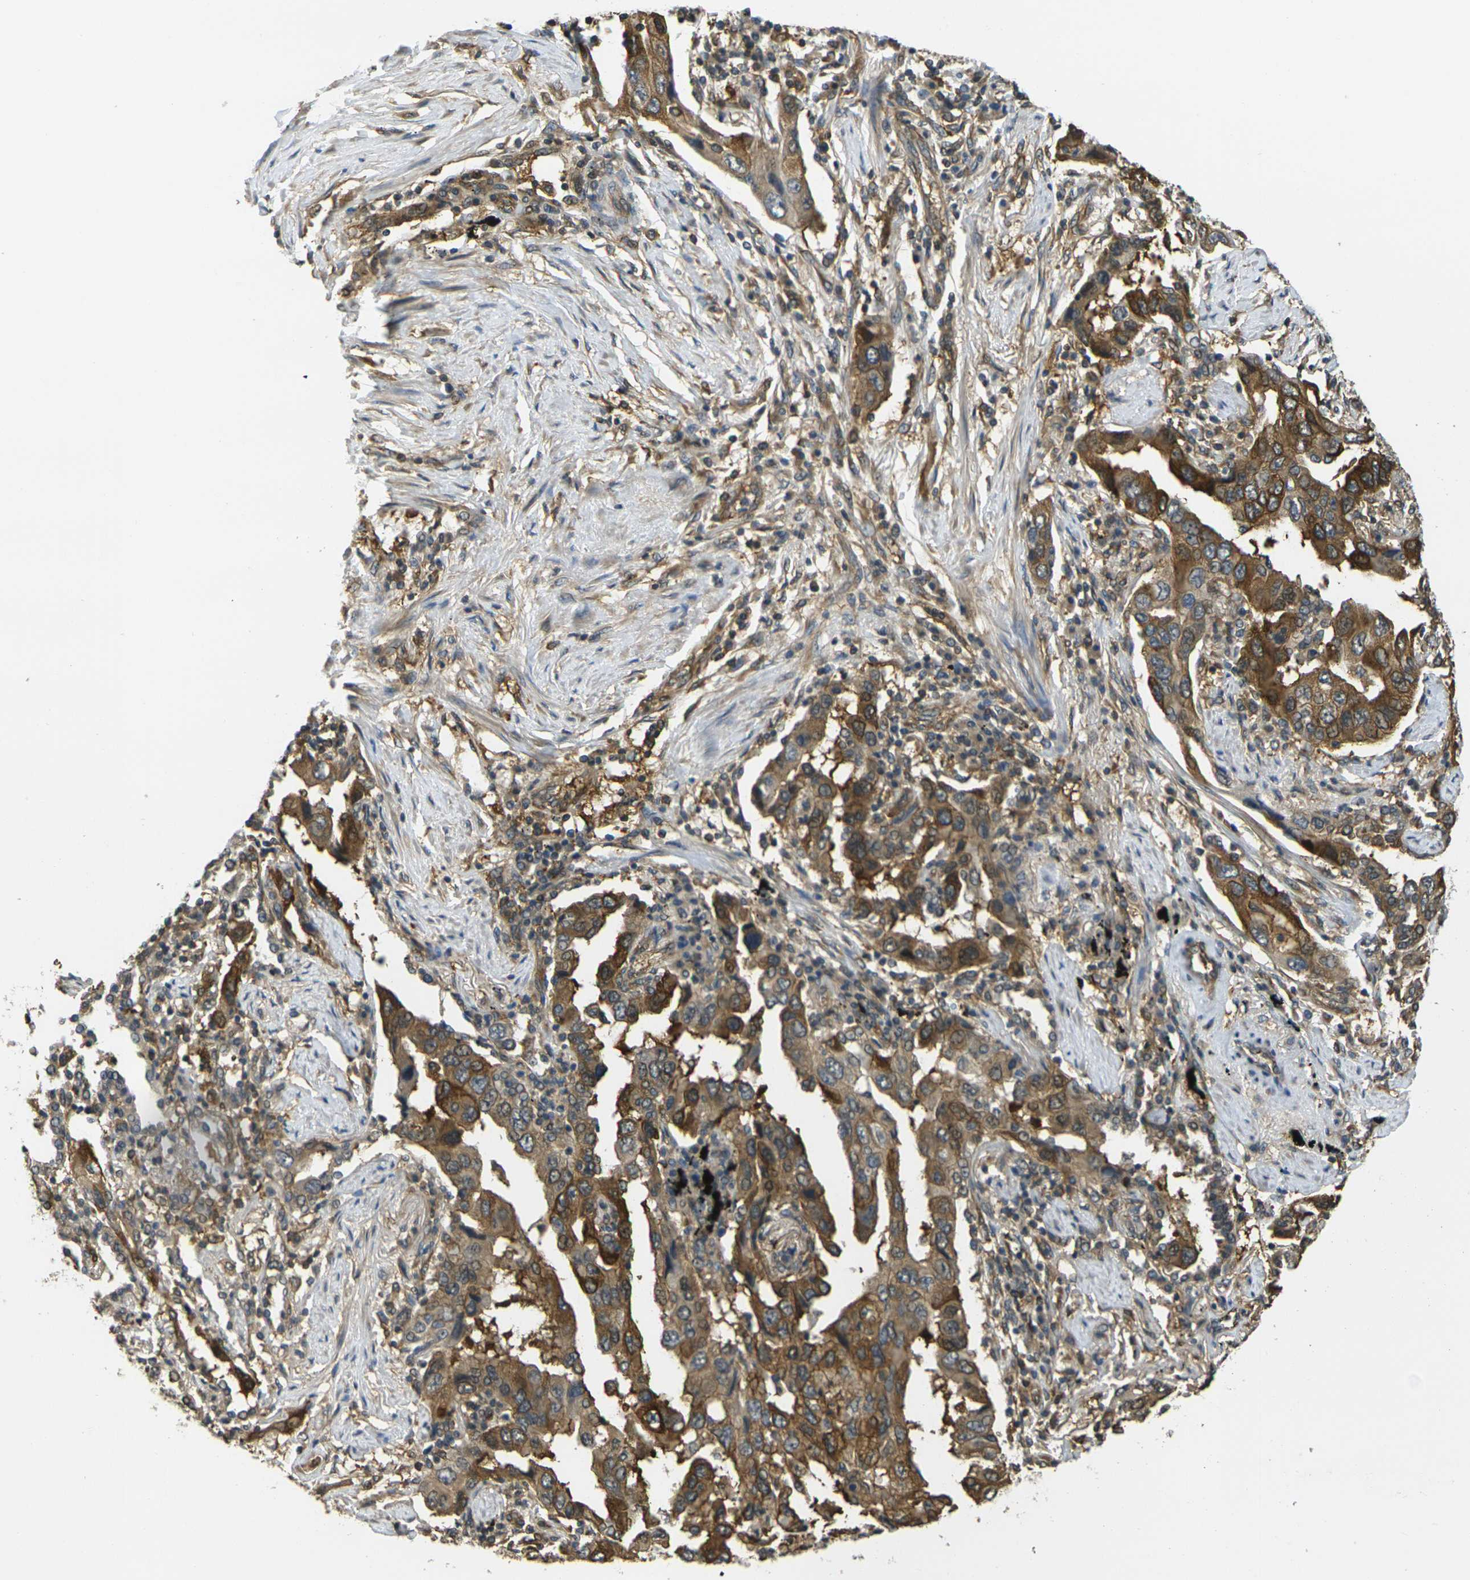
{"staining": {"intensity": "strong", "quantity": "25%-75%", "location": "cytoplasmic/membranous"}, "tissue": "lung cancer", "cell_type": "Tumor cells", "image_type": "cancer", "snomed": [{"axis": "morphology", "description": "Adenocarcinoma, NOS"}, {"axis": "topography", "description": "Lung"}], "caption": "Strong cytoplasmic/membranous protein expression is present in about 25%-75% of tumor cells in adenocarcinoma (lung). (DAB IHC, brown staining for protein, blue staining for nuclei).", "gene": "CAST", "patient": {"sex": "female", "age": 65}}